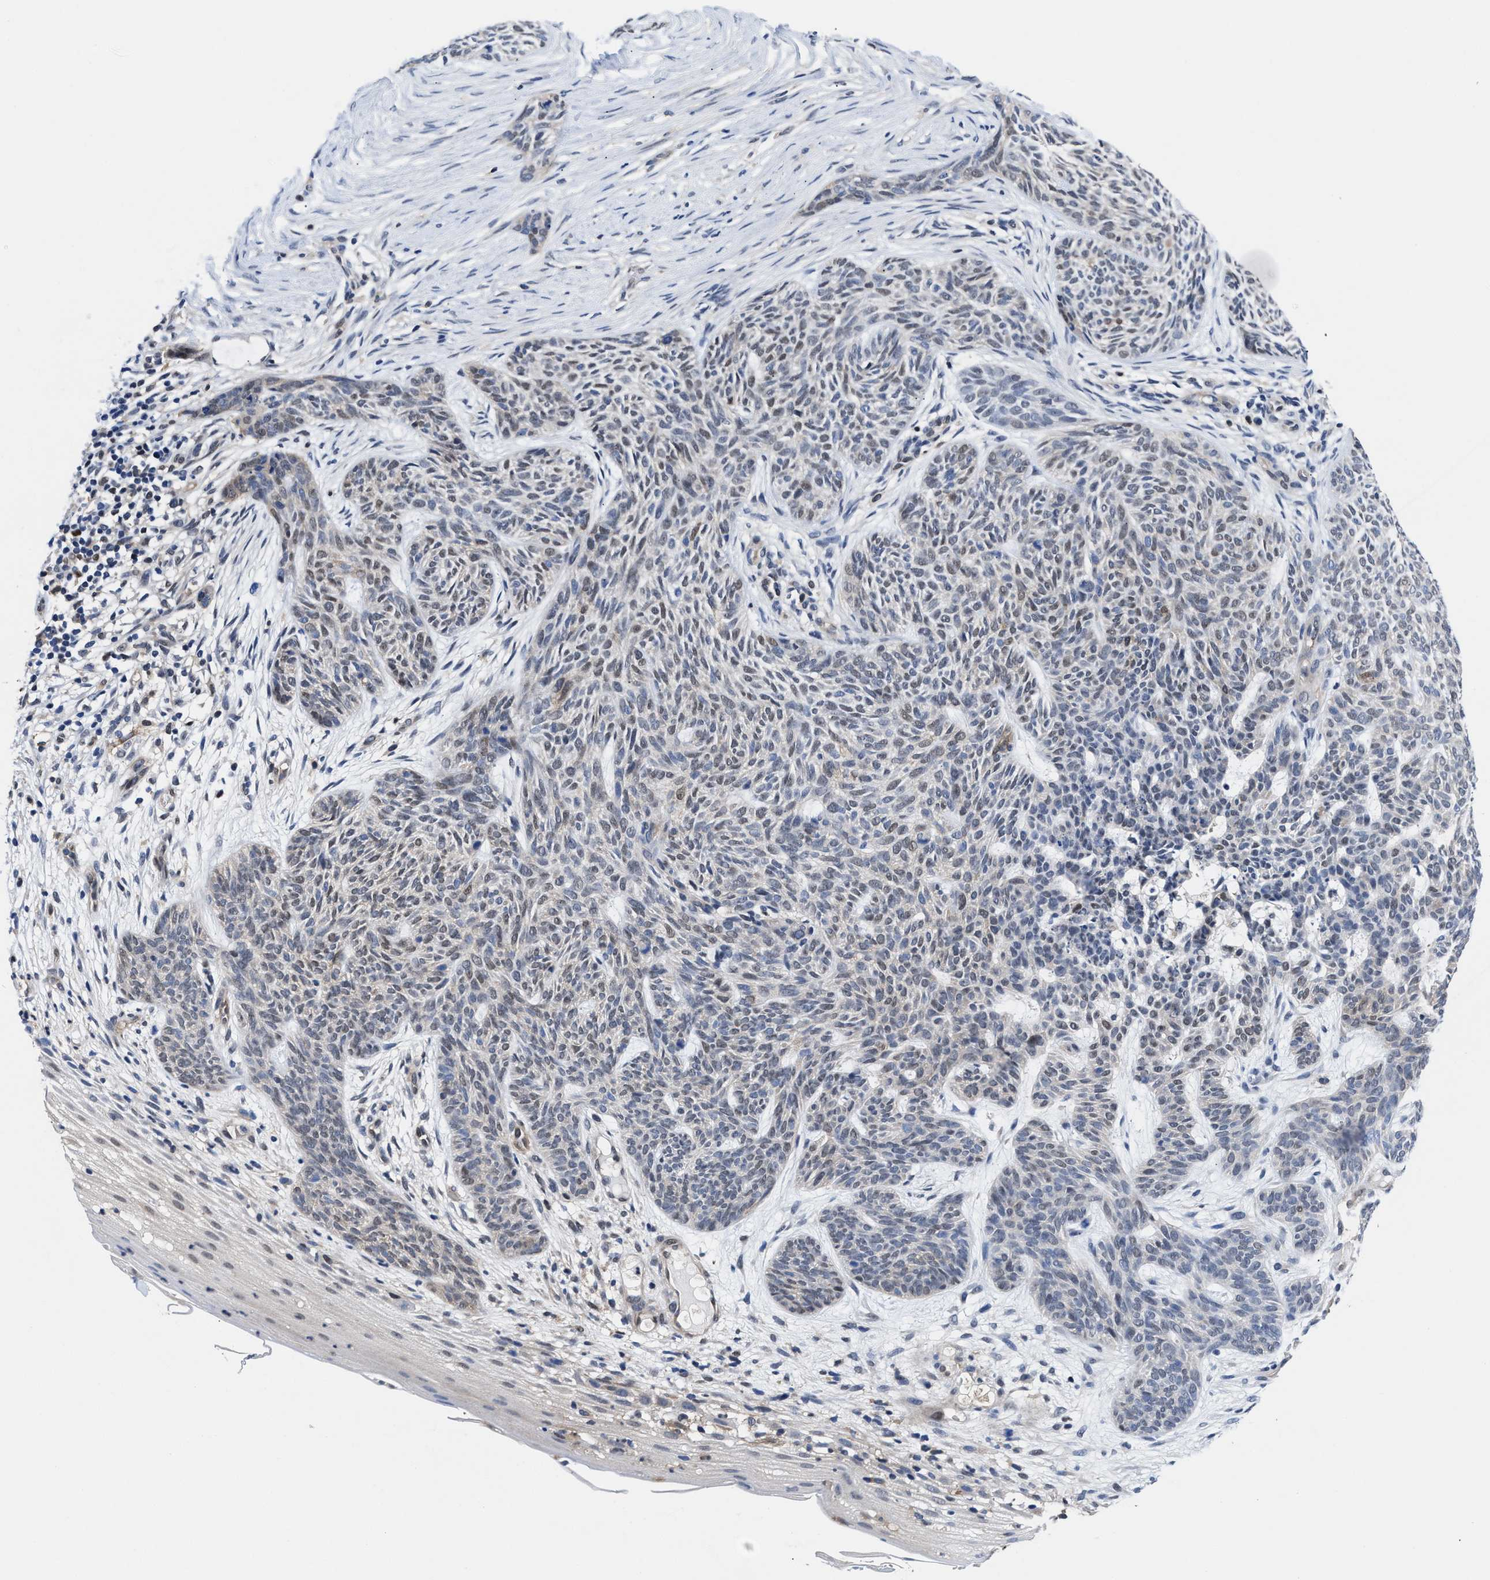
{"staining": {"intensity": "weak", "quantity": "<25%", "location": "nuclear"}, "tissue": "skin cancer", "cell_type": "Tumor cells", "image_type": "cancer", "snomed": [{"axis": "morphology", "description": "Basal cell carcinoma"}, {"axis": "topography", "description": "Skin"}], "caption": "Skin basal cell carcinoma was stained to show a protein in brown. There is no significant staining in tumor cells.", "gene": "ACLY", "patient": {"sex": "female", "age": 59}}